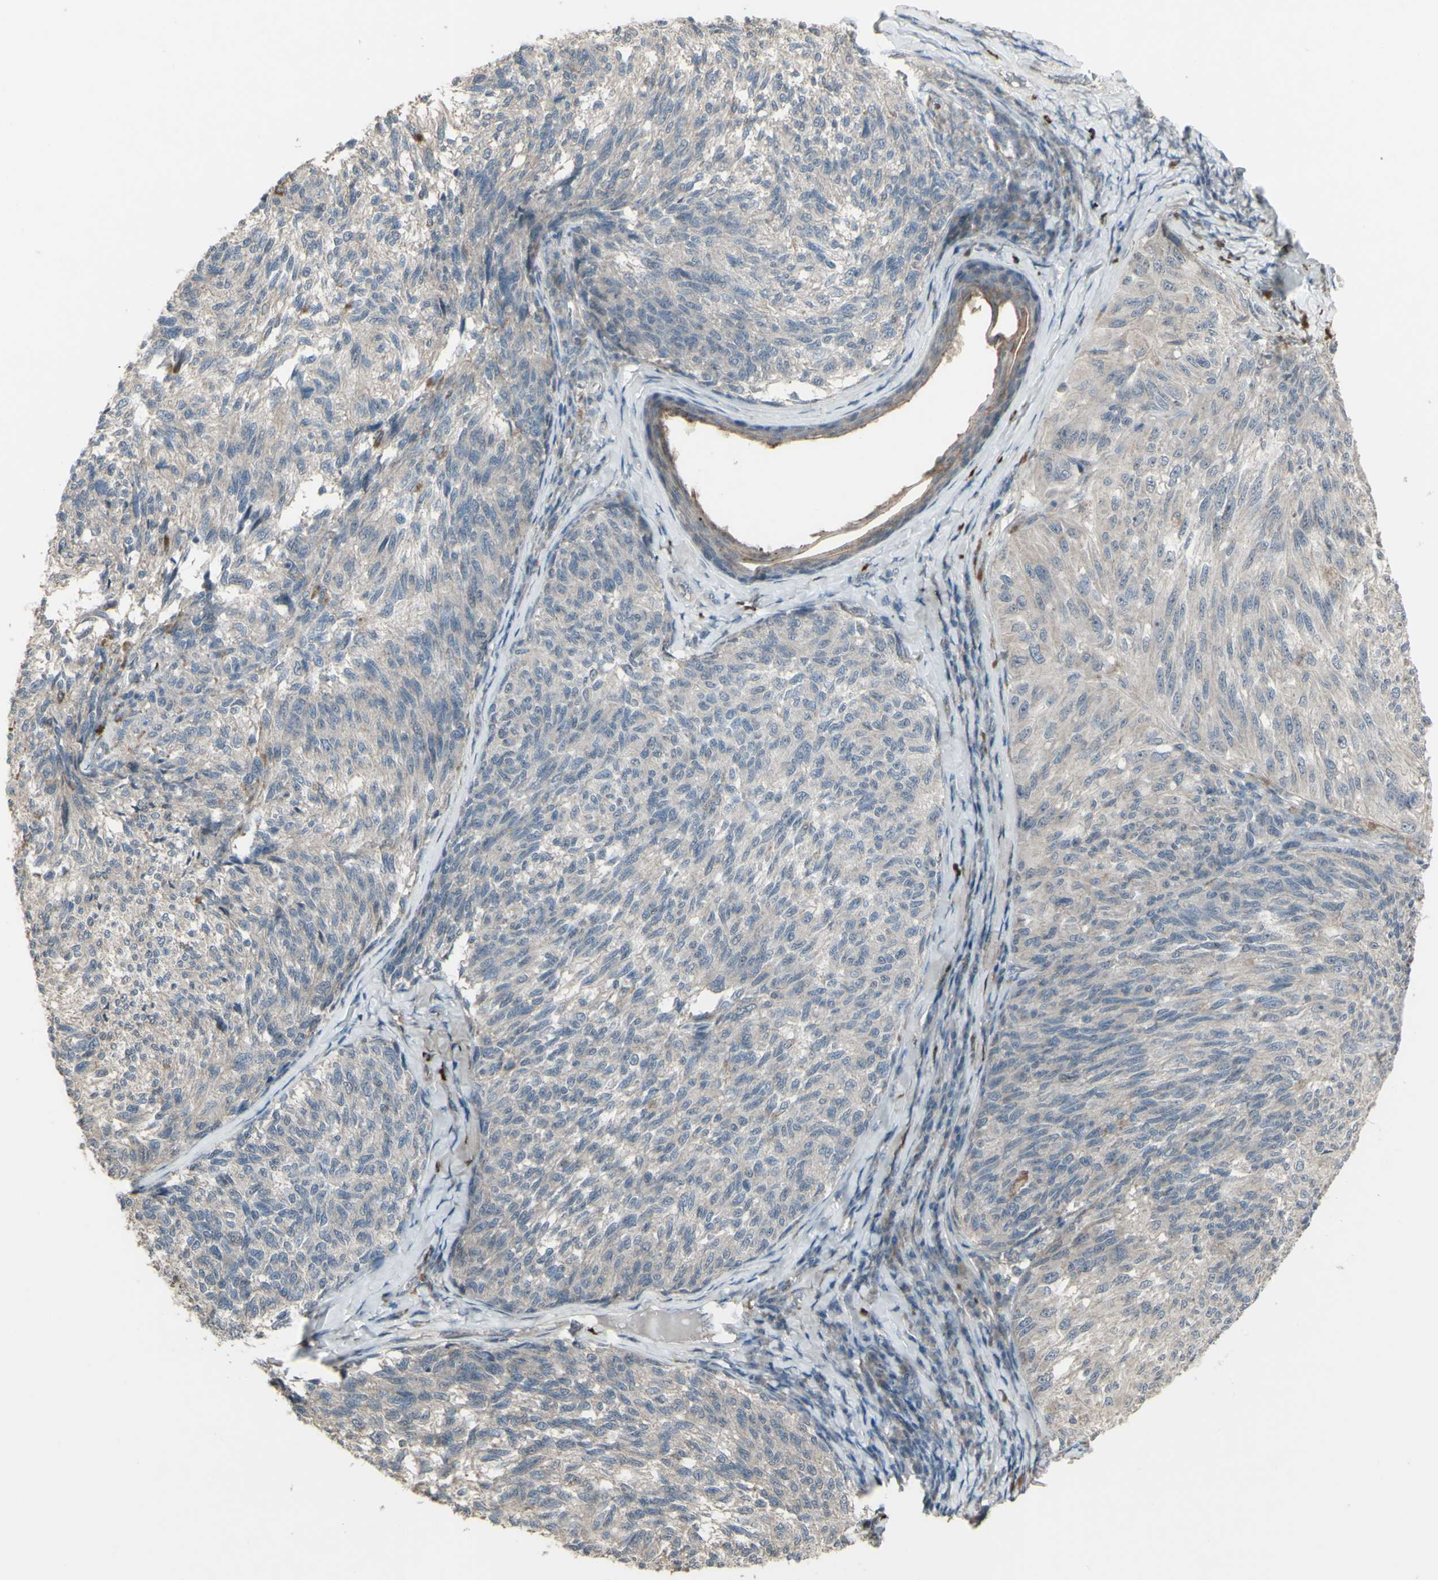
{"staining": {"intensity": "weak", "quantity": ">75%", "location": "cytoplasmic/membranous"}, "tissue": "melanoma", "cell_type": "Tumor cells", "image_type": "cancer", "snomed": [{"axis": "morphology", "description": "Malignant melanoma, NOS"}, {"axis": "topography", "description": "Skin"}], "caption": "The immunohistochemical stain shows weak cytoplasmic/membranous staining in tumor cells of melanoma tissue. Immunohistochemistry (ihc) stains the protein in brown and the nuclei are stained blue.", "gene": "GRAMD1B", "patient": {"sex": "female", "age": 73}}